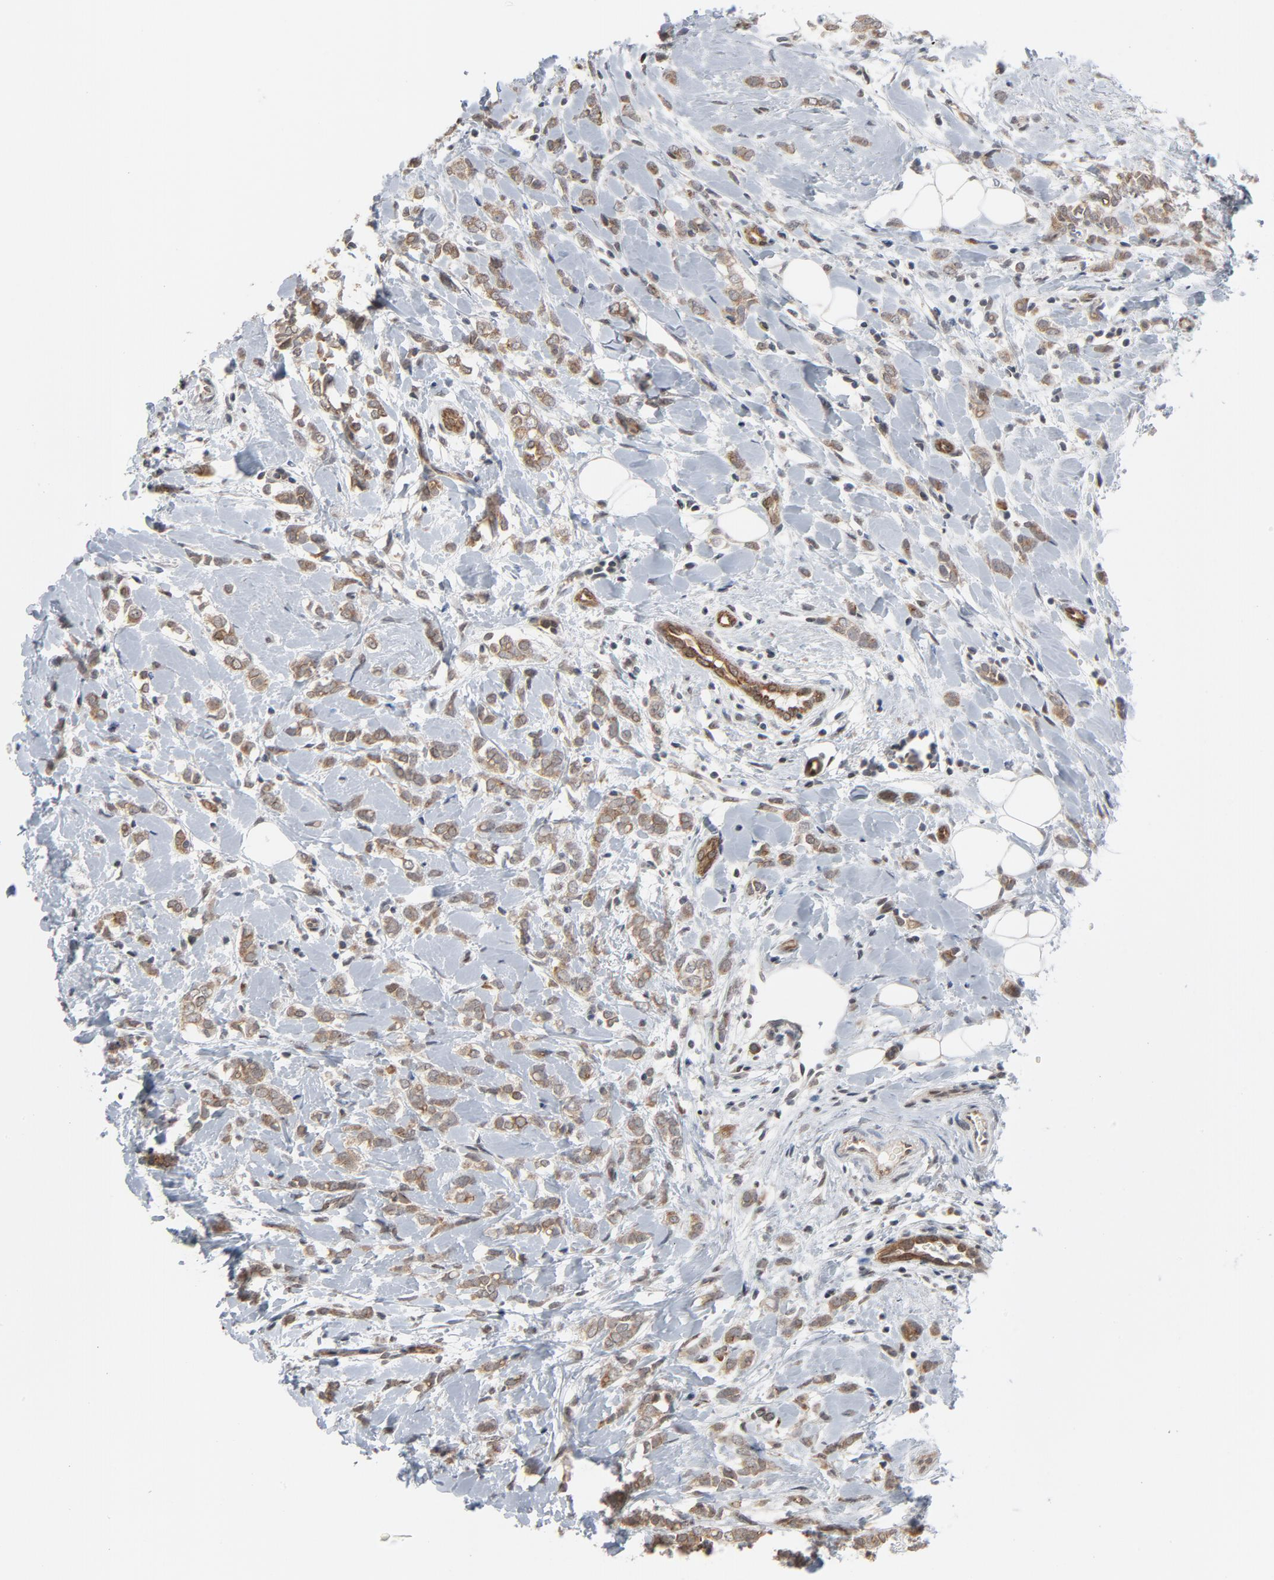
{"staining": {"intensity": "weak", "quantity": ">75%", "location": "cytoplasmic/membranous"}, "tissue": "breast cancer", "cell_type": "Tumor cells", "image_type": "cancer", "snomed": [{"axis": "morphology", "description": "Normal tissue, NOS"}, {"axis": "morphology", "description": "Lobular carcinoma"}, {"axis": "topography", "description": "Breast"}], "caption": "This is an image of IHC staining of lobular carcinoma (breast), which shows weak staining in the cytoplasmic/membranous of tumor cells.", "gene": "ITPR3", "patient": {"sex": "female", "age": 47}}